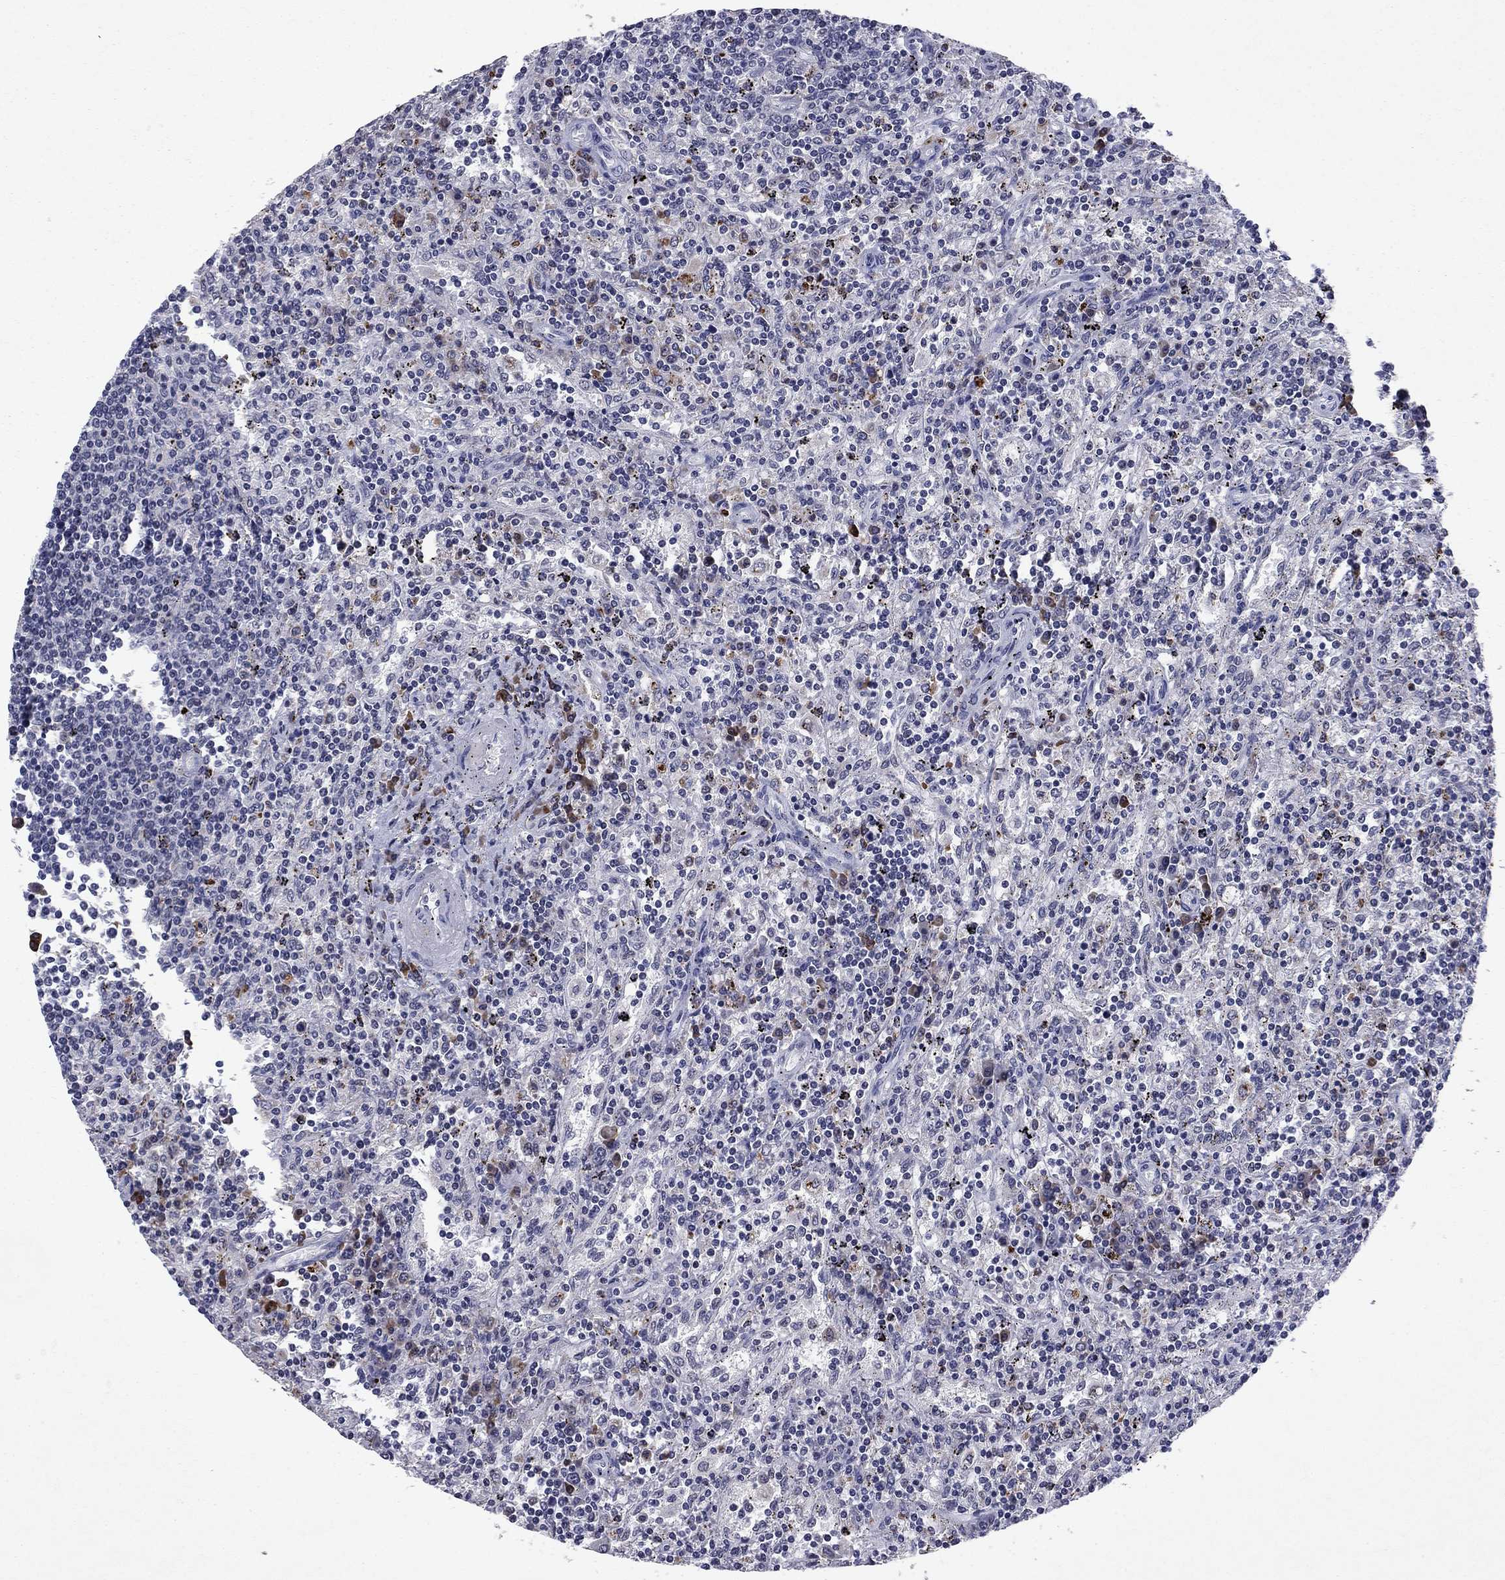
{"staining": {"intensity": "negative", "quantity": "none", "location": "none"}, "tissue": "lymphoma", "cell_type": "Tumor cells", "image_type": "cancer", "snomed": [{"axis": "morphology", "description": "Malignant lymphoma, non-Hodgkin's type, Low grade"}, {"axis": "topography", "description": "Spleen"}], "caption": "The image shows no staining of tumor cells in malignant lymphoma, non-Hodgkin's type (low-grade).", "gene": "ECM1", "patient": {"sex": "male", "age": 62}}